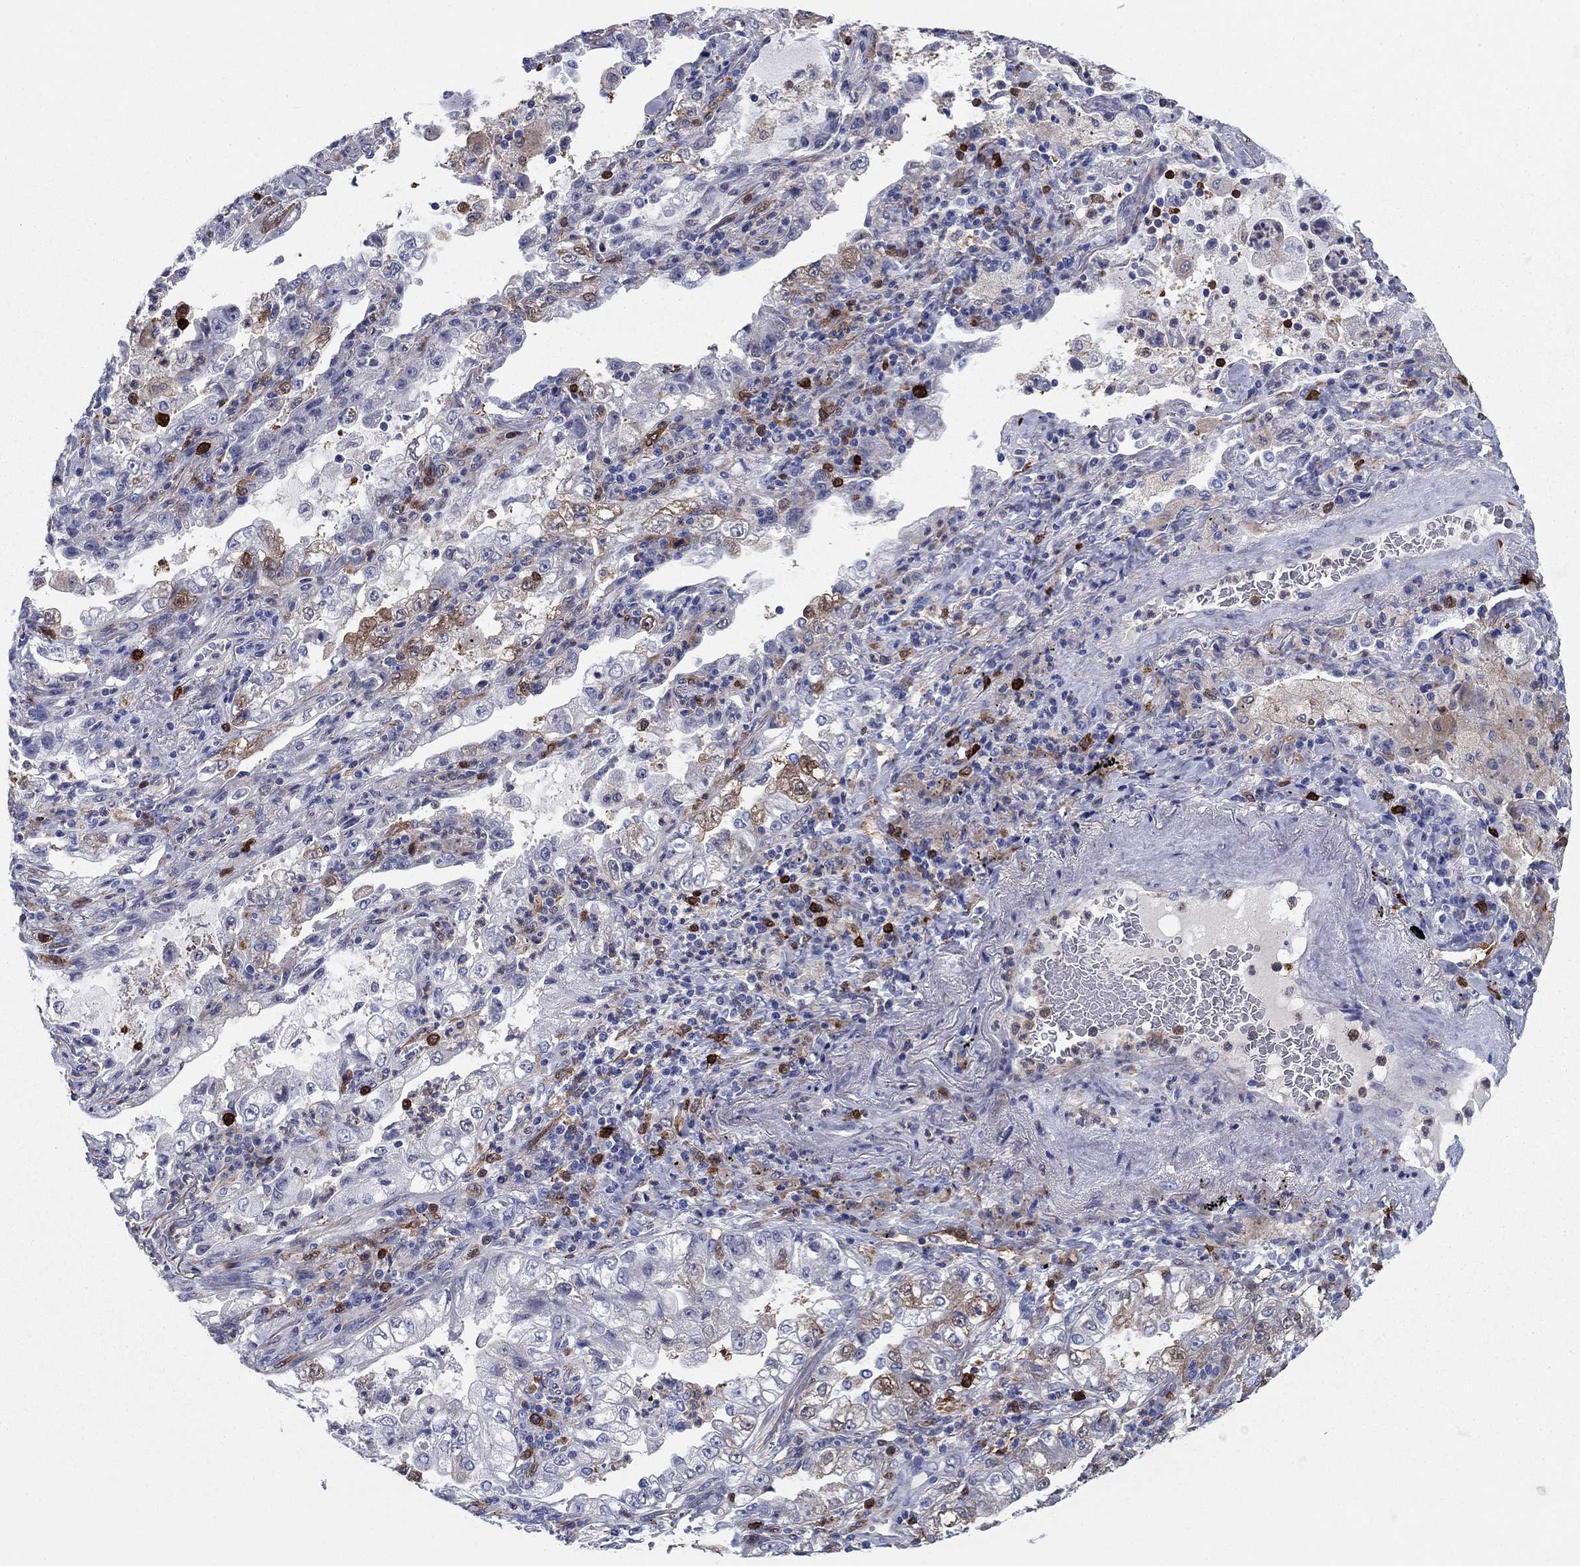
{"staining": {"intensity": "moderate", "quantity": "<25%", "location": "cytoplasmic/membranous"}, "tissue": "lung cancer", "cell_type": "Tumor cells", "image_type": "cancer", "snomed": [{"axis": "morphology", "description": "Adenocarcinoma, NOS"}, {"axis": "topography", "description": "Lung"}], "caption": "Protein staining shows moderate cytoplasmic/membranous staining in about <25% of tumor cells in lung cancer.", "gene": "STMN1", "patient": {"sex": "female", "age": 73}}